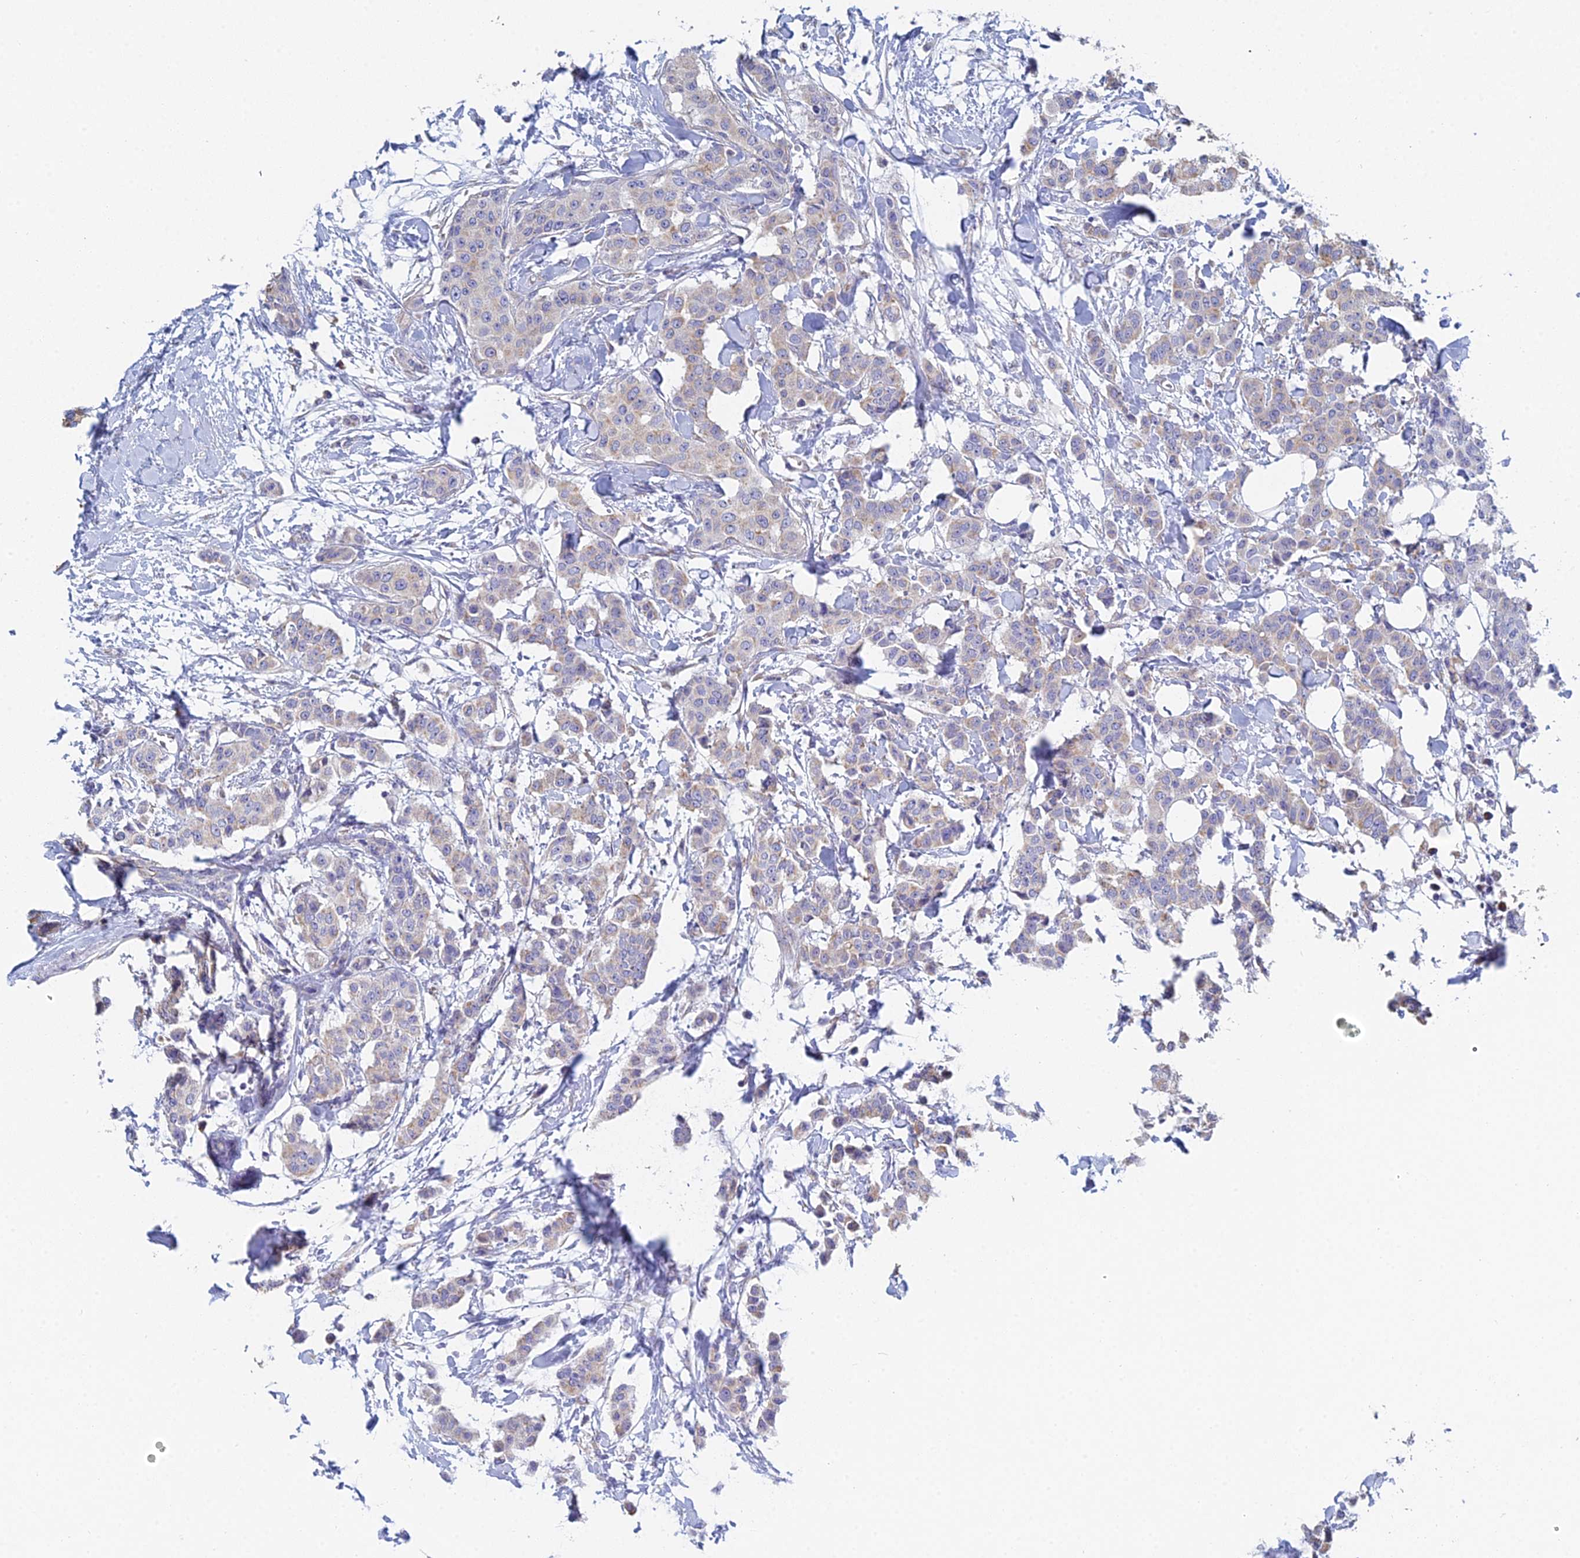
{"staining": {"intensity": "weak", "quantity": "25%-75%", "location": "cytoplasmic/membranous"}, "tissue": "breast cancer", "cell_type": "Tumor cells", "image_type": "cancer", "snomed": [{"axis": "morphology", "description": "Duct carcinoma"}, {"axis": "topography", "description": "Breast"}], "caption": "Approximately 25%-75% of tumor cells in intraductal carcinoma (breast) show weak cytoplasmic/membranous protein expression as visualized by brown immunohistochemical staining.", "gene": "CRACR2B", "patient": {"sex": "female", "age": 40}}